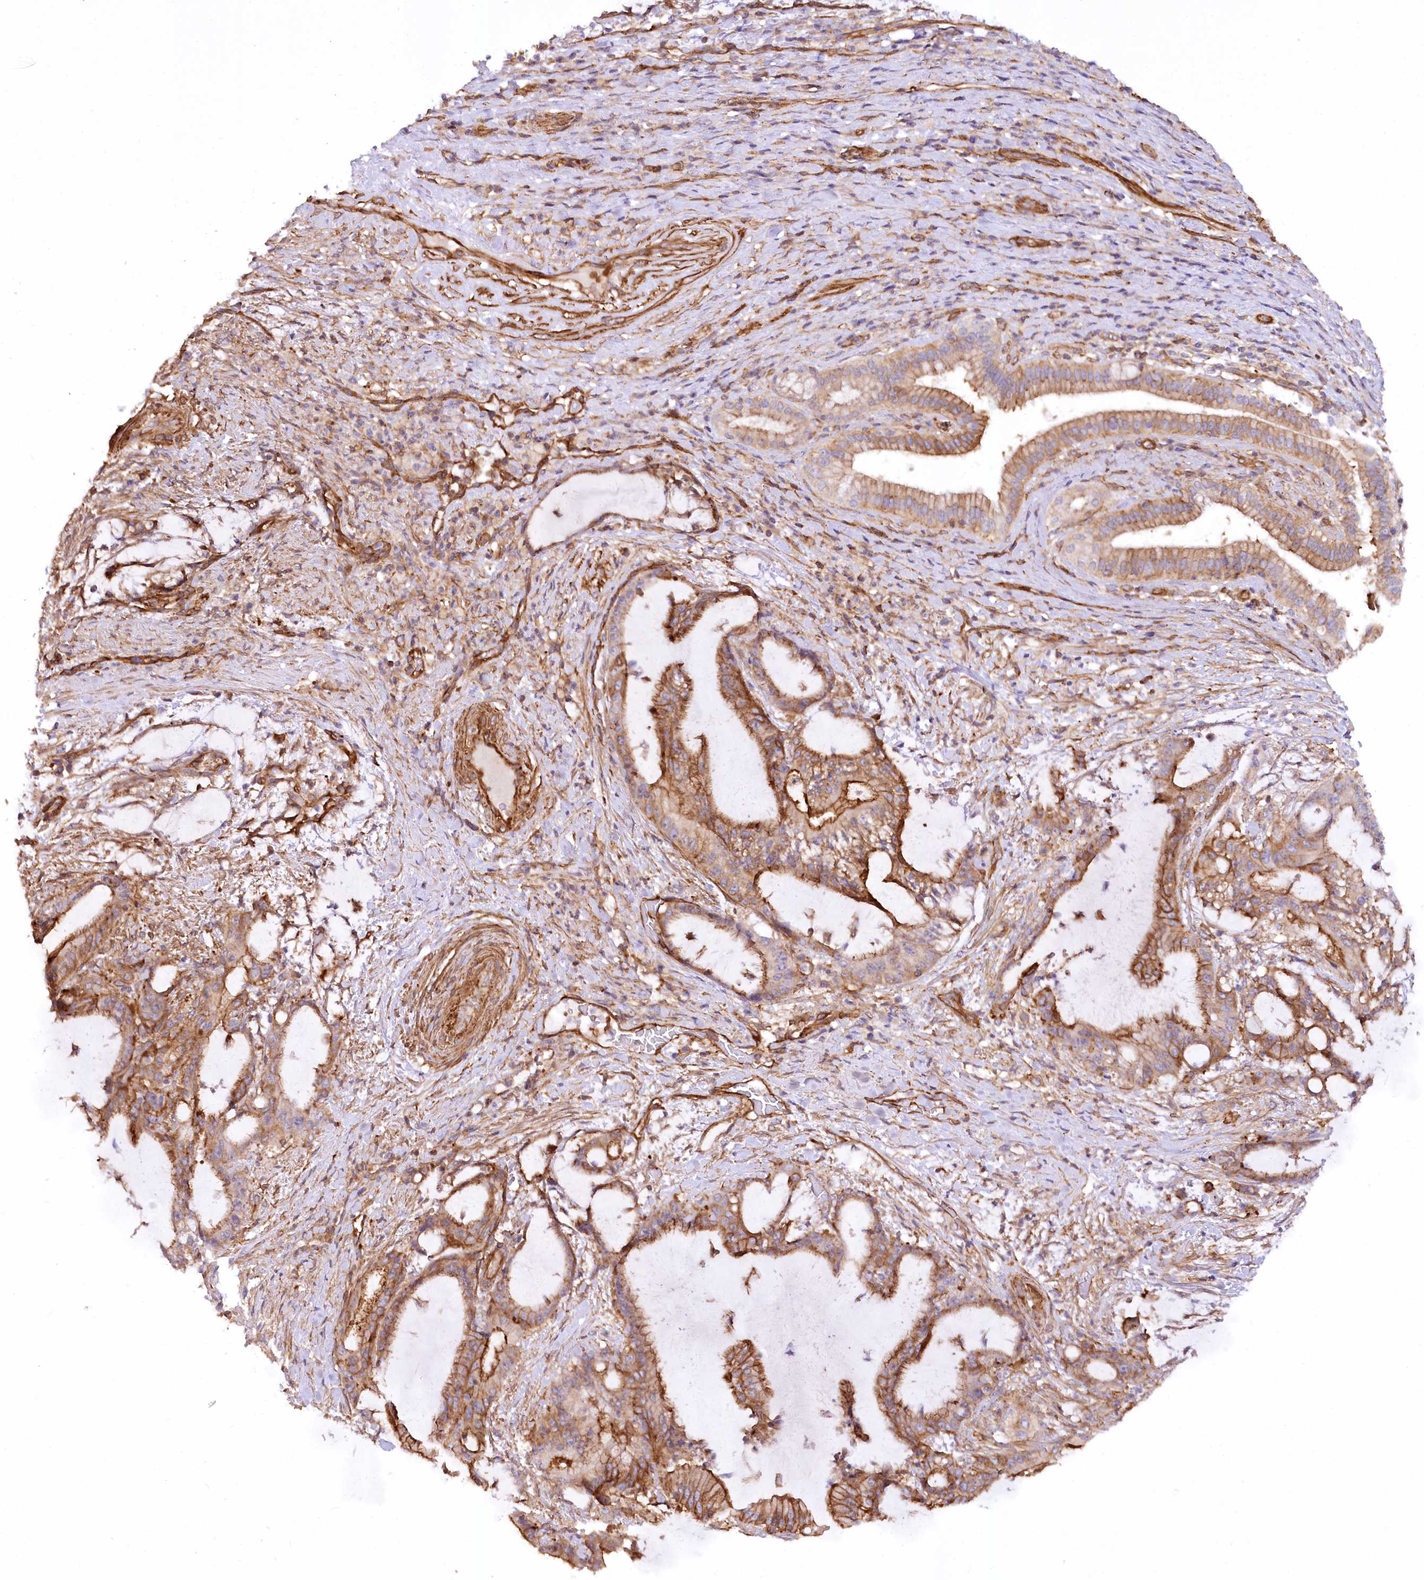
{"staining": {"intensity": "moderate", "quantity": ">75%", "location": "cytoplasmic/membranous"}, "tissue": "liver cancer", "cell_type": "Tumor cells", "image_type": "cancer", "snomed": [{"axis": "morphology", "description": "Normal tissue, NOS"}, {"axis": "morphology", "description": "Cholangiocarcinoma"}, {"axis": "topography", "description": "Liver"}, {"axis": "topography", "description": "Peripheral nerve tissue"}], "caption": "DAB (3,3'-diaminobenzidine) immunohistochemical staining of cholangiocarcinoma (liver) reveals moderate cytoplasmic/membranous protein staining in about >75% of tumor cells.", "gene": "SYNPO2", "patient": {"sex": "female", "age": 73}}